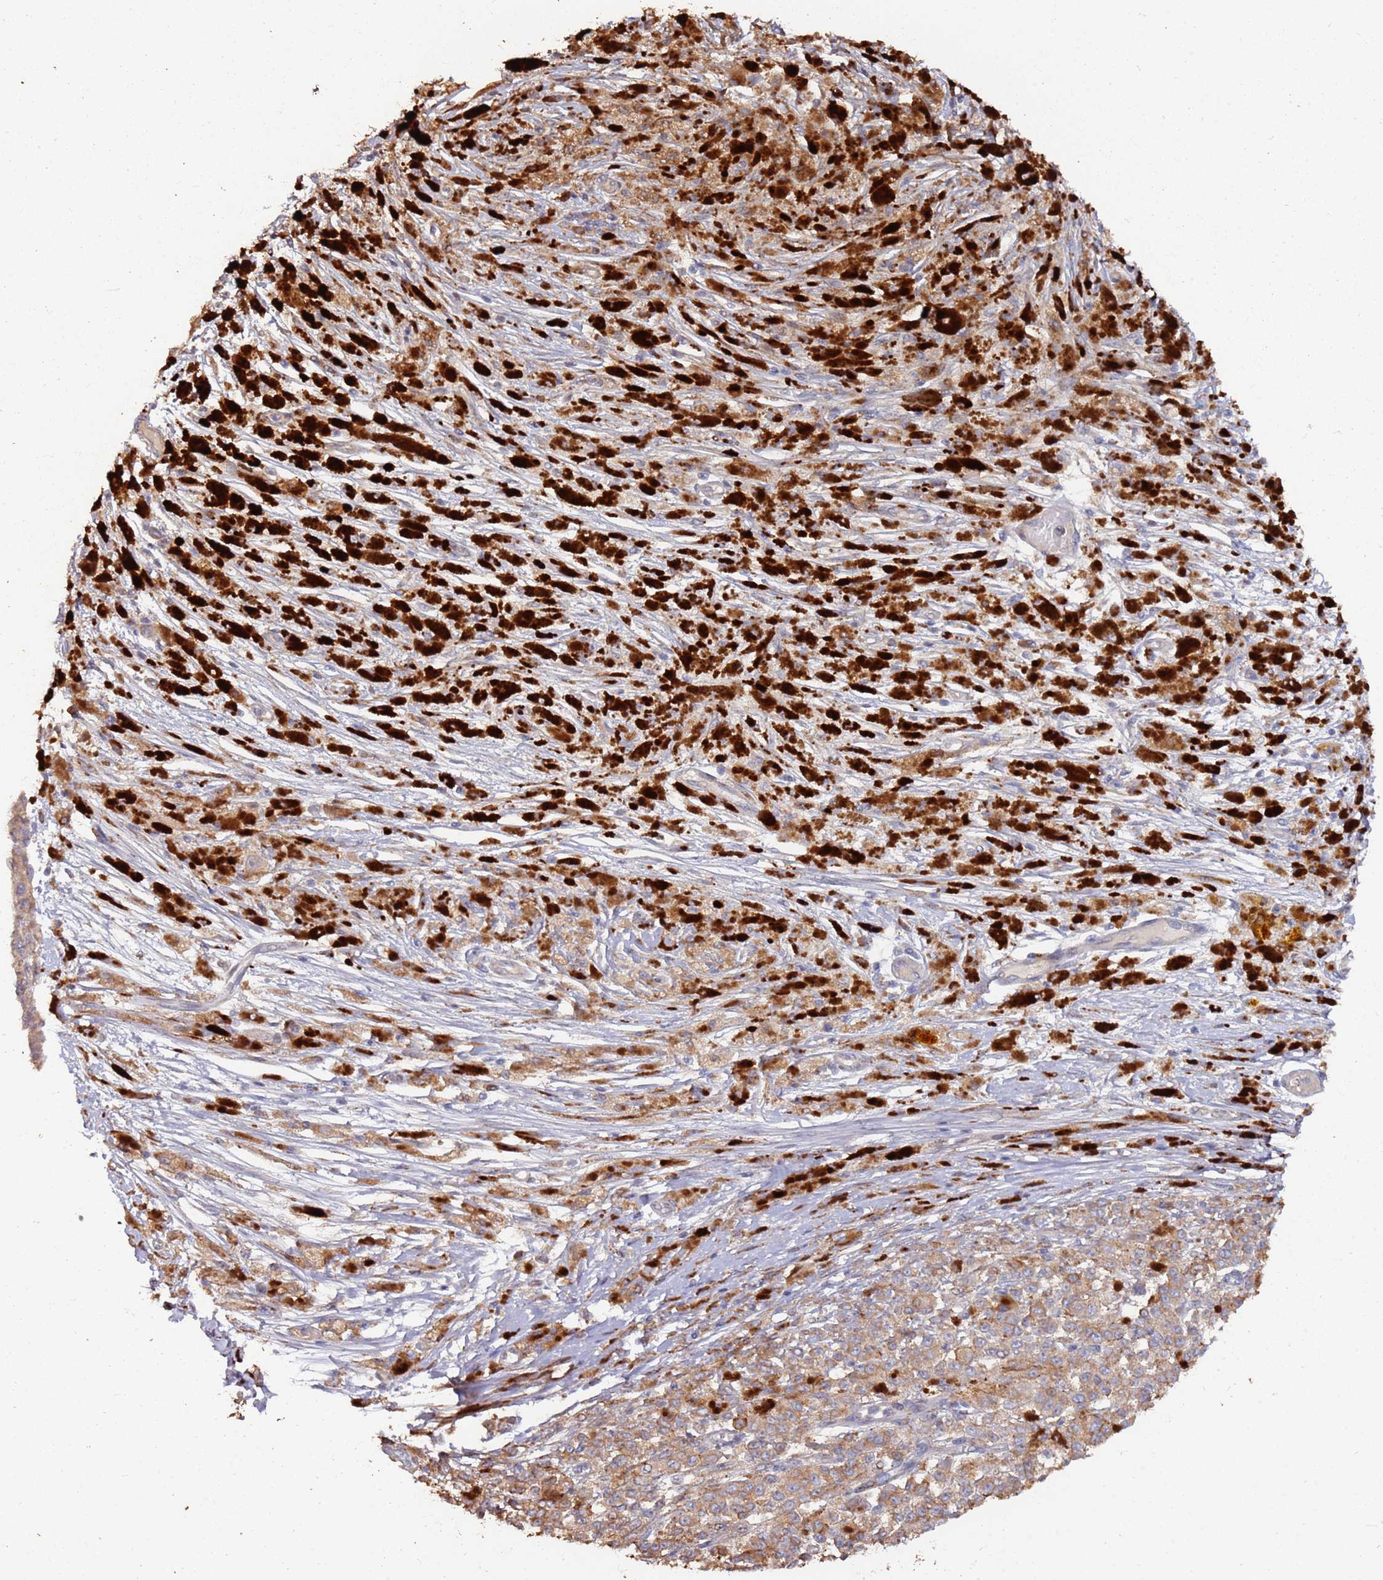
{"staining": {"intensity": "moderate", "quantity": "25%-75%", "location": "cytoplasmic/membranous"}, "tissue": "melanoma", "cell_type": "Tumor cells", "image_type": "cancer", "snomed": [{"axis": "morphology", "description": "Malignant melanoma, NOS"}, {"axis": "topography", "description": "Skin"}], "caption": "A high-resolution image shows immunohistochemistry (IHC) staining of malignant melanoma, which shows moderate cytoplasmic/membranous expression in about 25%-75% of tumor cells. The staining was performed using DAB (3,3'-diaminobenzidine) to visualize the protein expression in brown, while the nuclei were stained in blue with hematoxylin (Magnification: 20x).", "gene": "LACC1", "patient": {"sex": "female", "age": 52}}